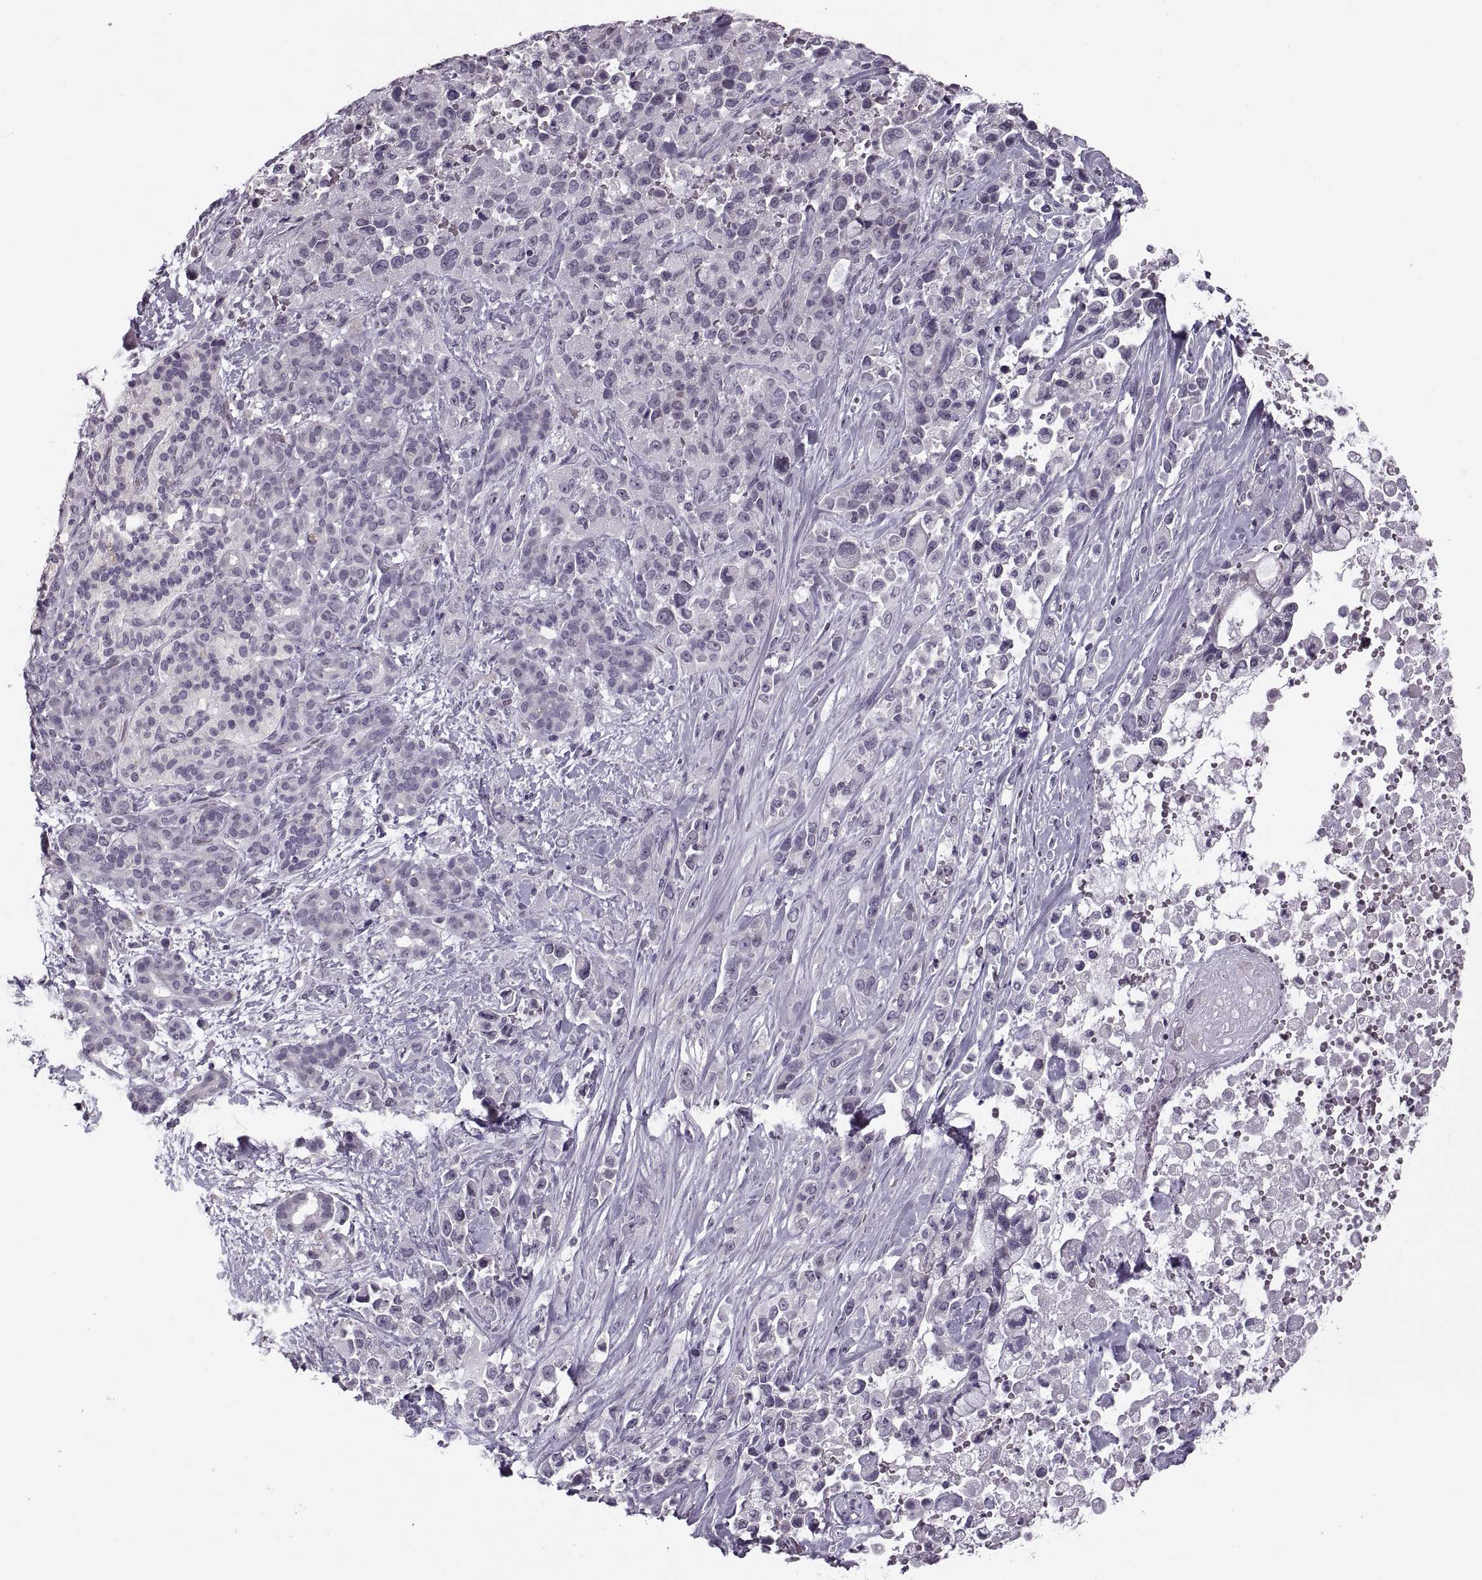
{"staining": {"intensity": "negative", "quantity": "none", "location": "none"}, "tissue": "pancreatic cancer", "cell_type": "Tumor cells", "image_type": "cancer", "snomed": [{"axis": "morphology", "description": "Adenocarcinoma, NOS"}, {"axis": "topography", "description": "Pancreas"}], "caption": "Pancreatic cancer stained for a protein using immunohistochemistry displays no positivity tumor cells.", "gene": "PAGE5", "patient": {"sex": "male", "age": 44}}